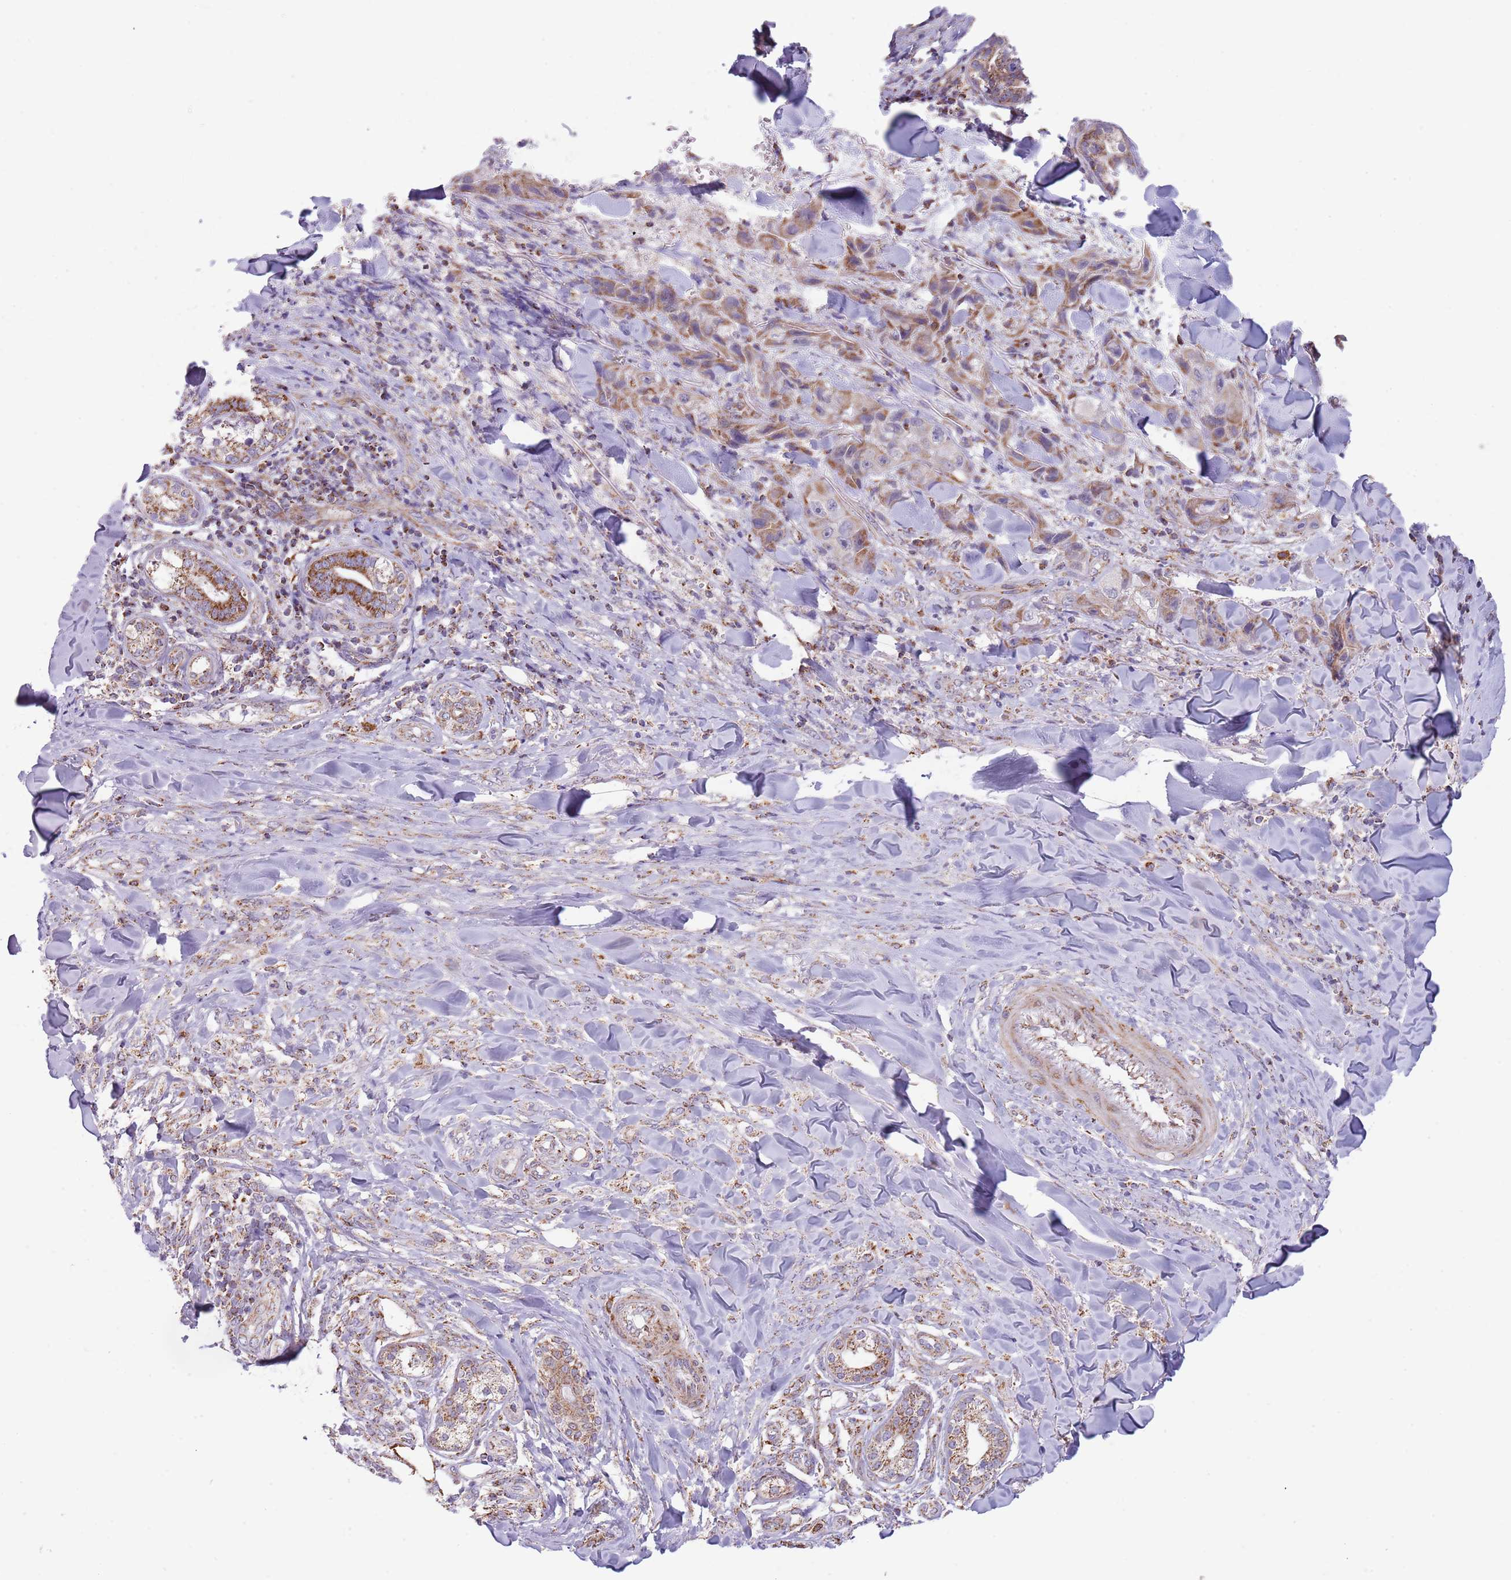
{"staining": {"intensity": "moderate", "quantity": ">75%", "location": "cytoplasmic/membranous"}, "tissue": "skin cancer", "cell_type": "Tumor cells", "image_type": "cancer", "snomed": [{"axis": "morphology", "description": "Squamous cell carcinoma, NOS"}, {"axis": "topography", "description": "Skin"}, {"axis": "topography", "description": "Subcutis"}], "caption": "High-power microscopy captured an immunohistochemistry (IHC) image of skin cancer (squamous cell carcinoma), revealing moderate cytoplasmic/membranous staining in about >75% of tumor cells.", "gene": "LHX6", "patient": {"sex": "male", "age": 73}}